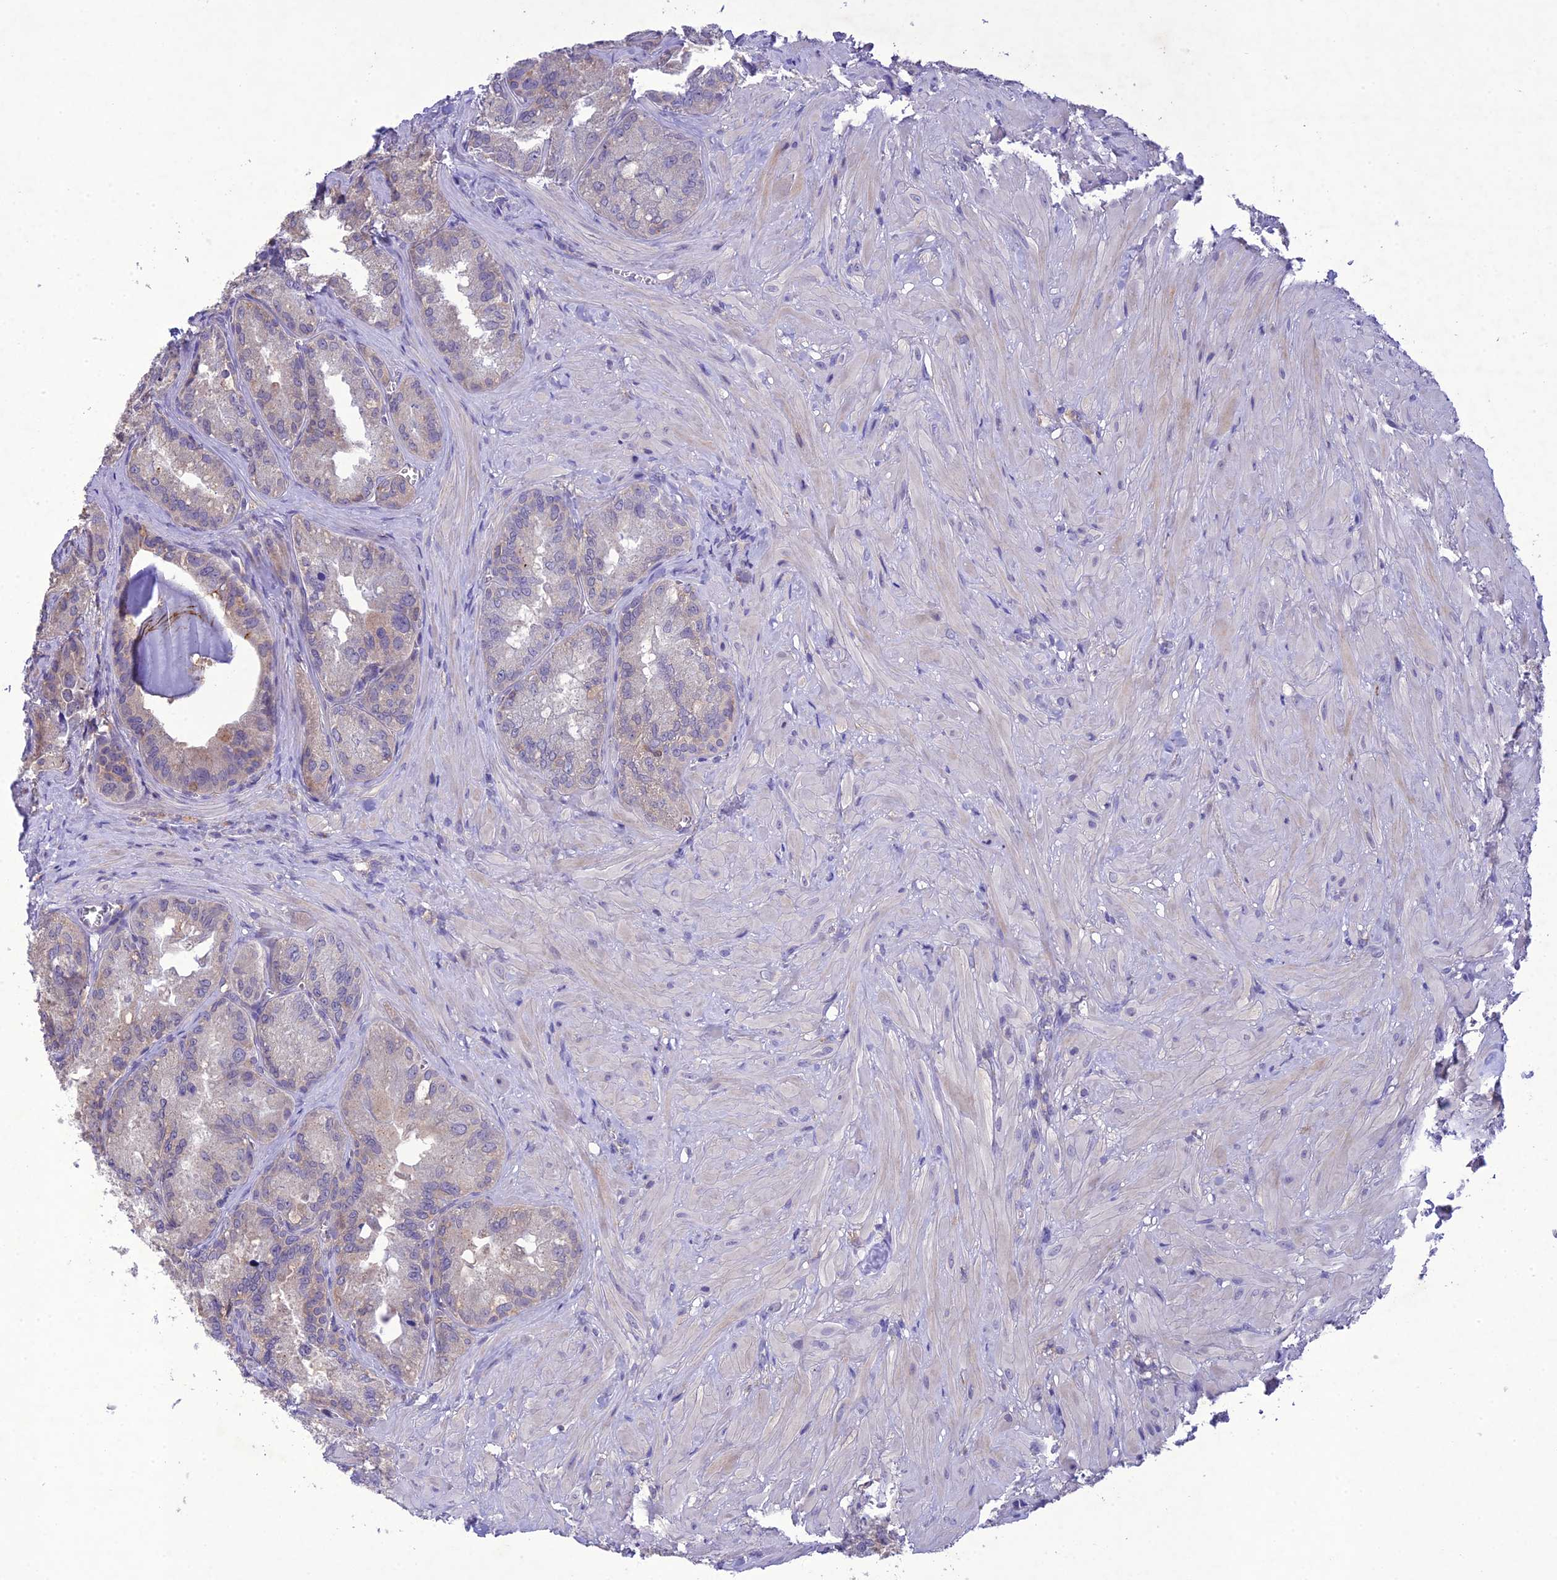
{"staining": {"intensity": "negative", "quantity": "none", "location": "none"}, "tissue": "seminal vesicle", "cell_type": "Glandular cells", "image_type": "normal", "snomed": [{"axis": "morphology", "description": "Normal tissue, NOS"}, {"axis": "topography", "description": "Seminal veicle"}], "caption": "DAB immunohistochemical staining of unremarkable seminal vesicle reveals no significant staining in glandular cells.", "gene": "SNX24", "patient": {"sex": "male", "age": 62}}